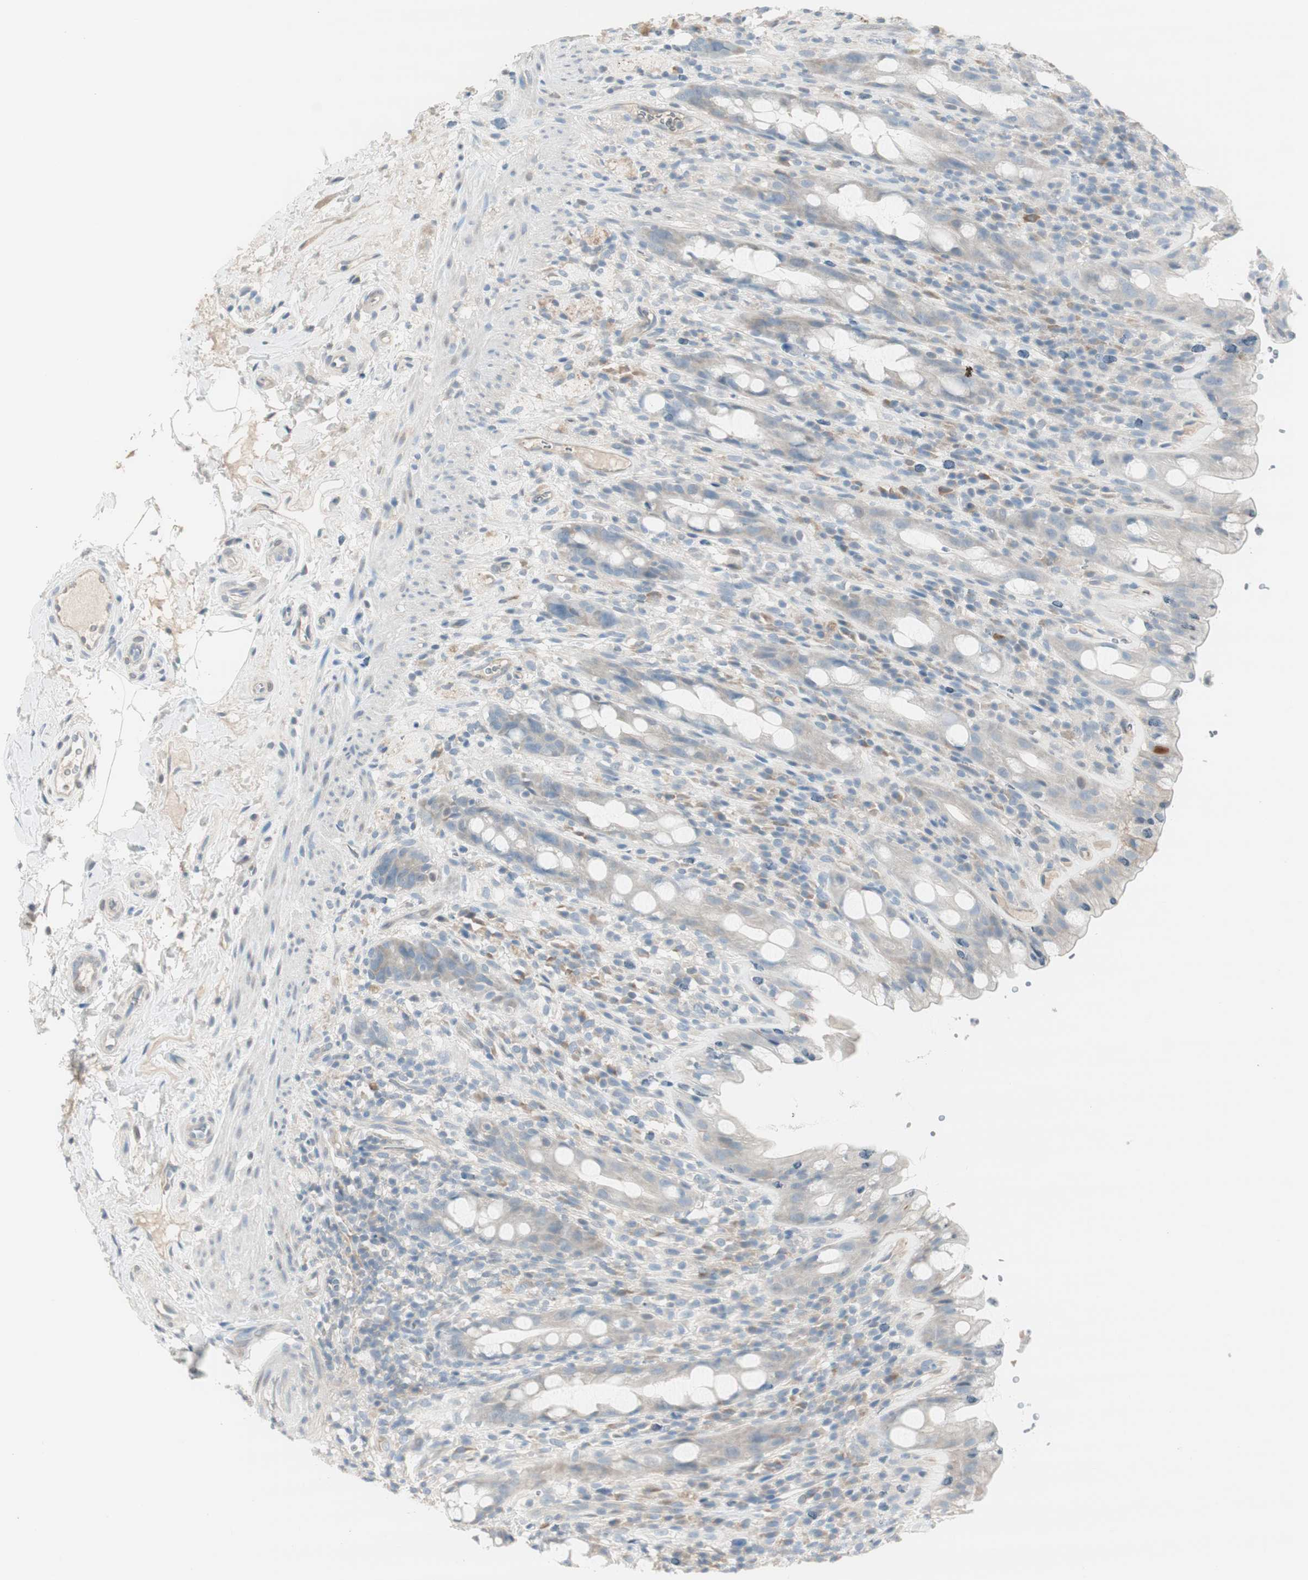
{"staining": {"intensity": "weak", "quantity": "<25%", "location": "cytoplasmic/membranous"}, "tissue": "rectum", "cell_type": "Glandular cells", "image_type": "normal", "snomed": [{"axis": "morphology", "description": "Normal tissue, NOS"}, {"axis": "topography", "description": "Rectum"}], "caption": "An immunohistochemistry photomicrograph of normal rectum is shown. There is no staining in glandular cells of rectum.", "gene": "EVA1A", "patient": {"sex": "male", "age": 44}}